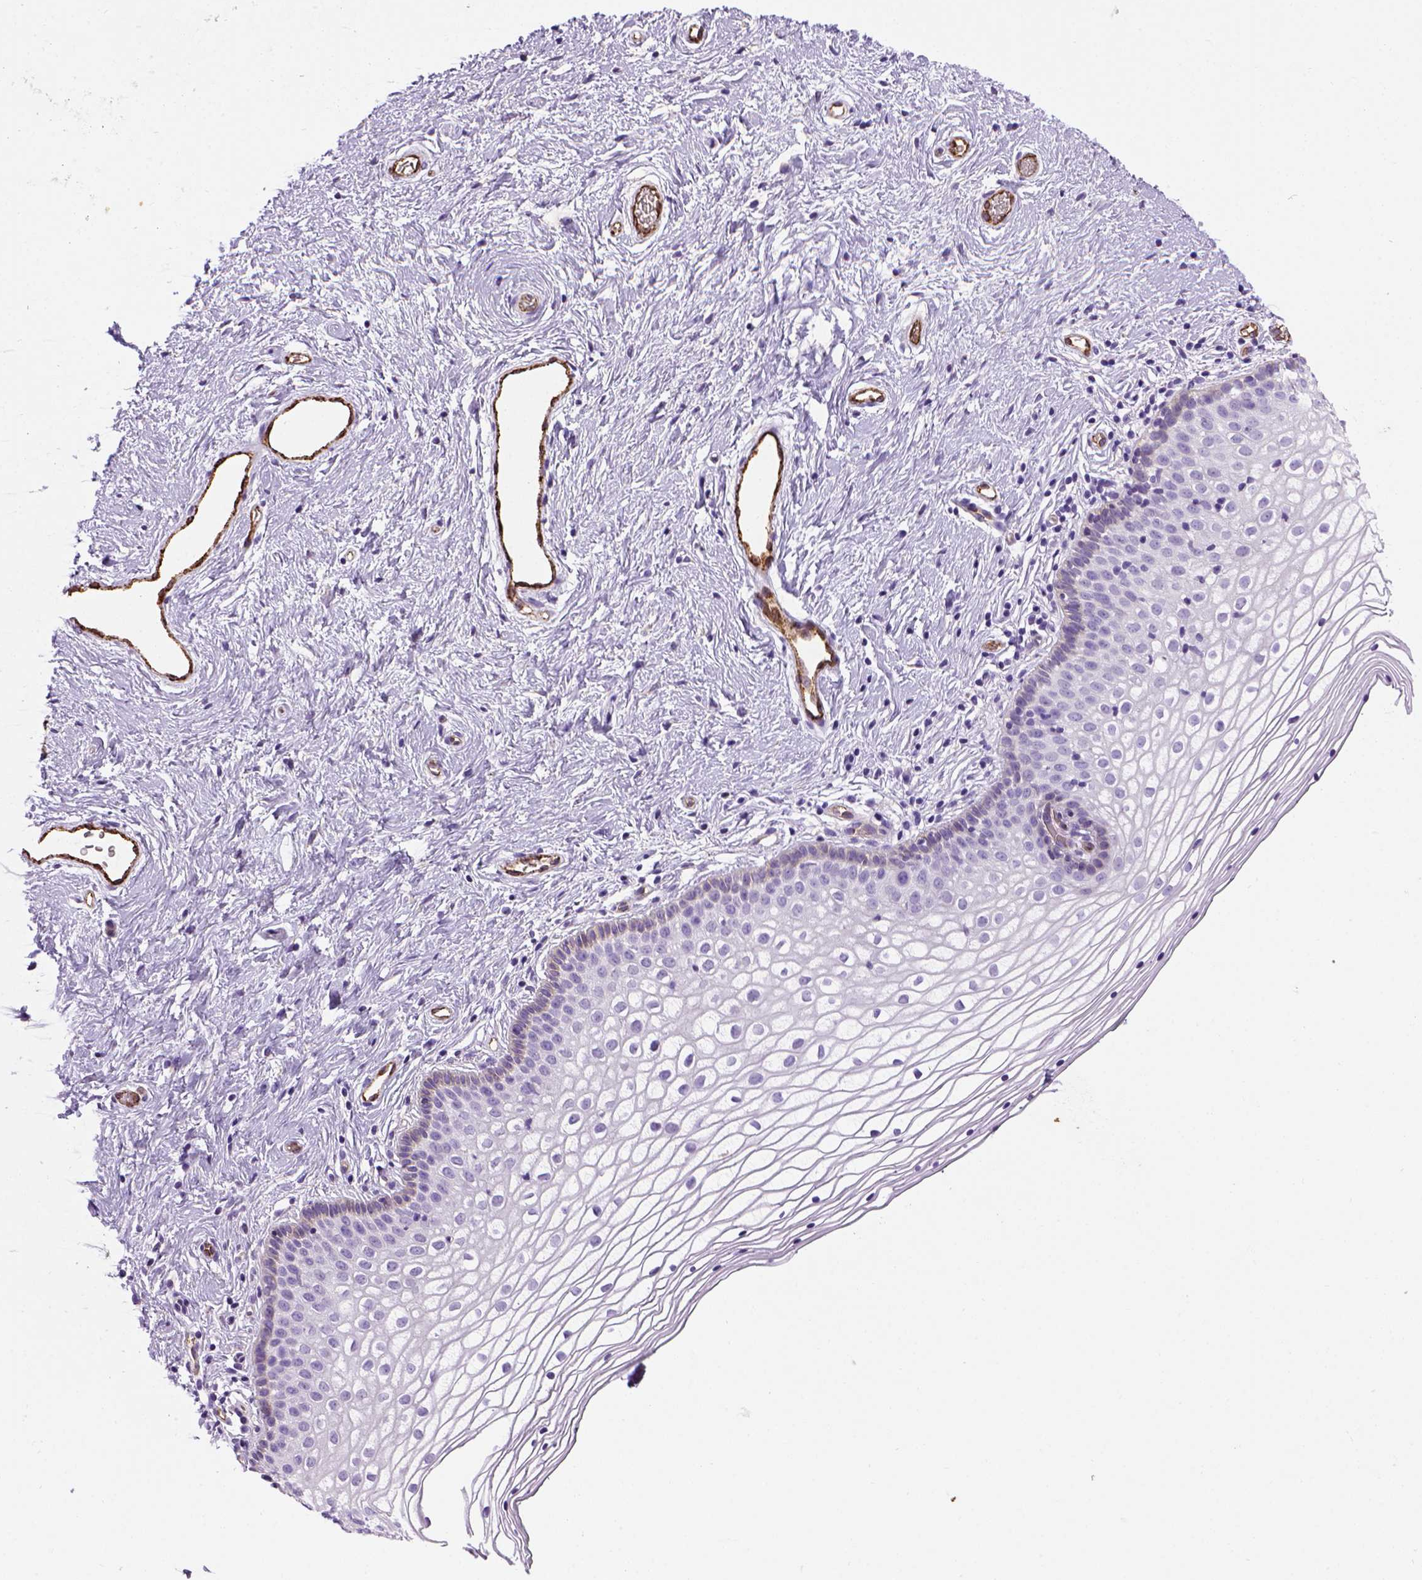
{"staining": {"intensity": "negative", "quantity": "none", "location": "none"}, "tissue": "vagina", "cell_type": "Squamous epithelial cells", "image_type": "normal", "snomed": [{"axis": "morphology", "description": "Normal tissue, NOS"}, {"axis": "topography", "description": "Vagina"}], "caption": "Vagina stained for a protein using immunohistochemistry (IHC) reveals no staining squamous epithelial cells.", "gene": "VWF", "patient": {"sex": "female", "age": 36}}